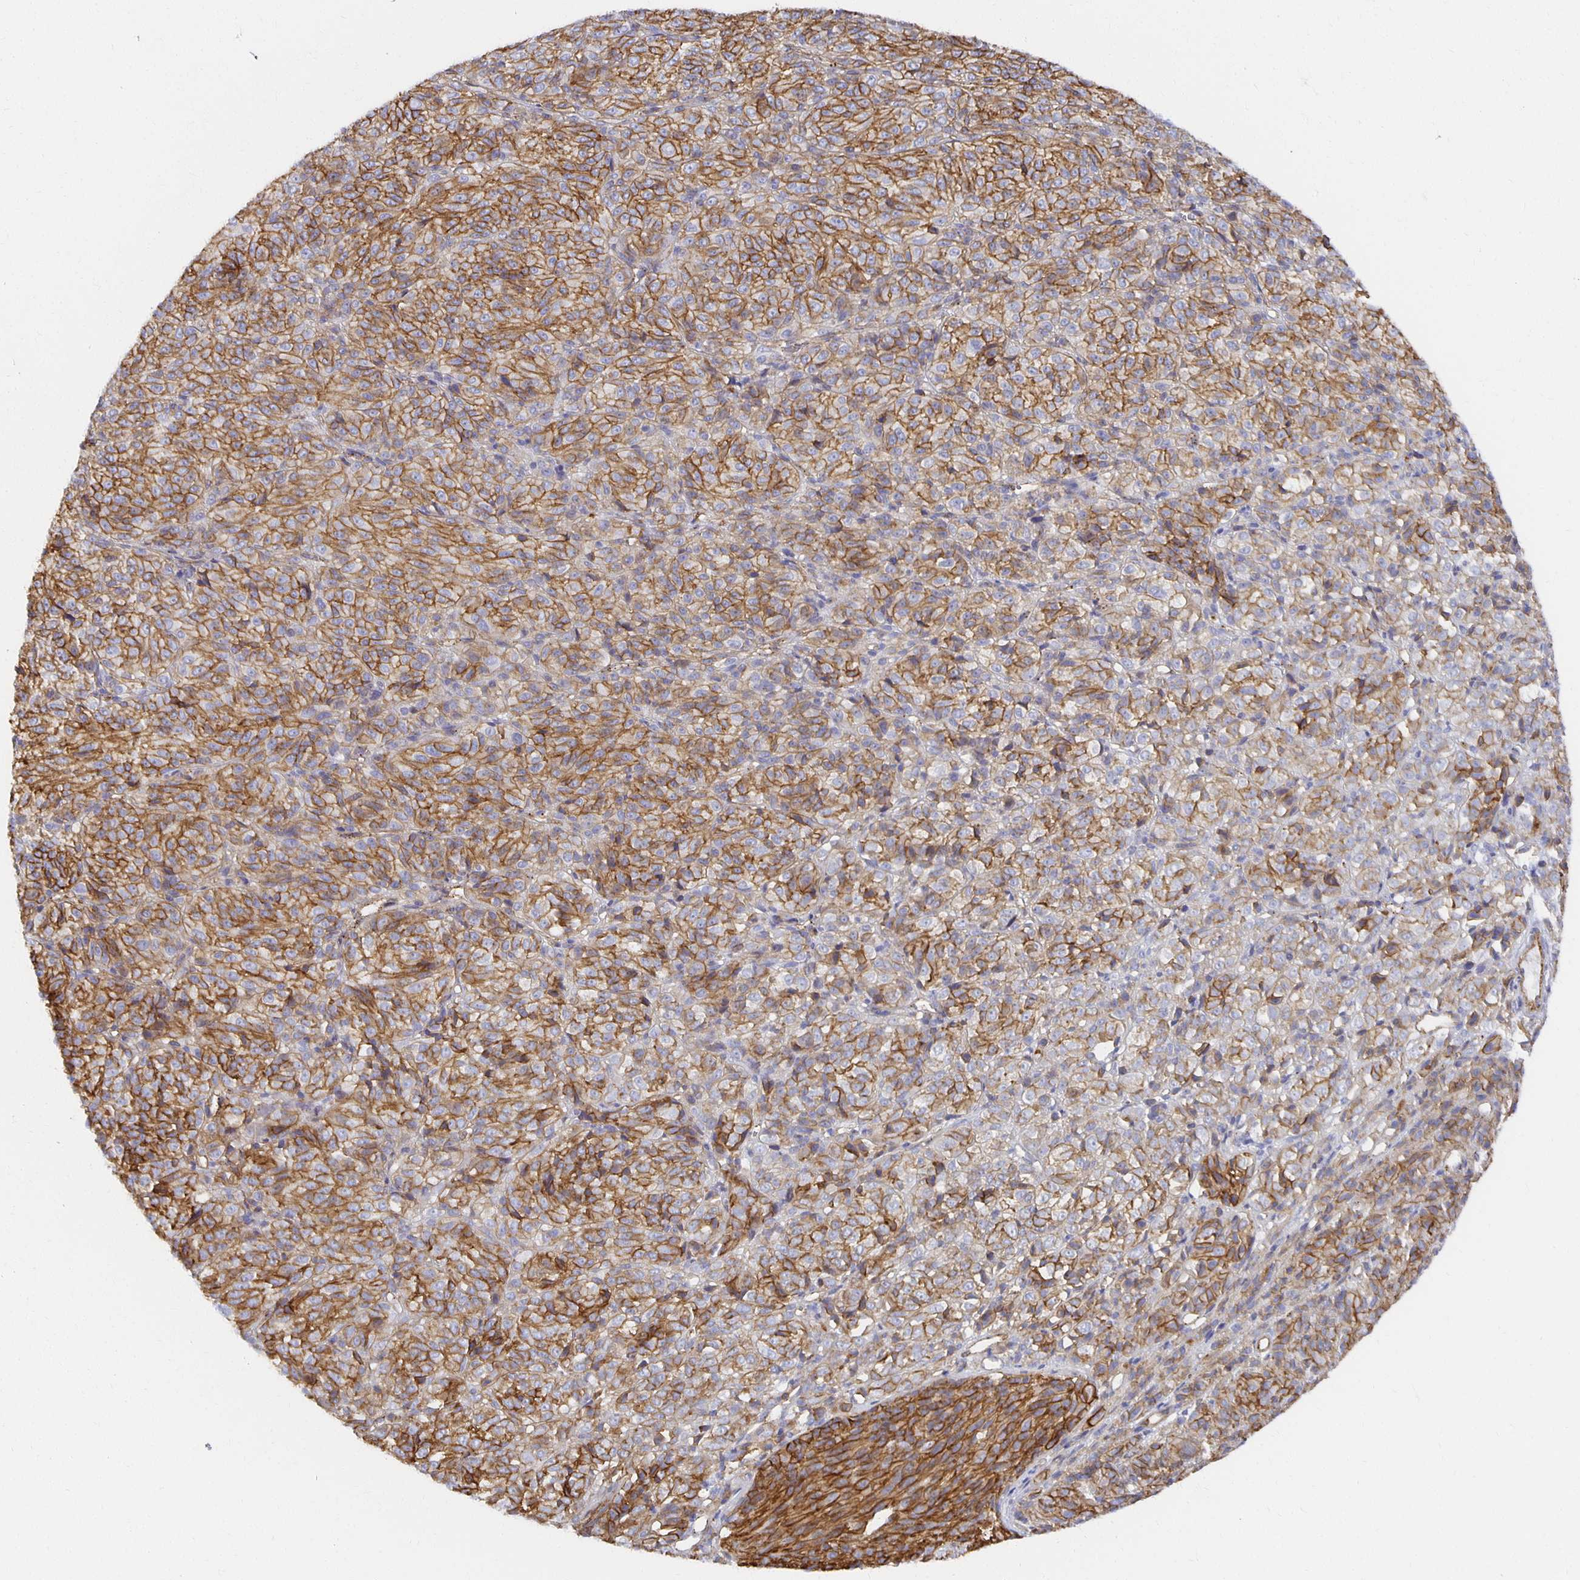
{"staining": {"intensity": "moderate", "quantity": ">75%", "location": "cytoplasmic/membranous"}, "tissue": "melanoma", "cell_type": "Tumor cells", "image_type": "cancer", "snomed": [{"axis": "morphology", "description": "Malignant melanoma, Metastatic site"}, {"axis": "topography", "description": "Brain"}], "caption": "Malignant melanoma (metastatic site) stained with immunohistochemistry reveals moderate cytoplasmic/membranous staining in approximately >75% of tumor cells. Ihc stains the protein of interest in brown and the nuclei are stained blue.", "gene": "TAAR1", "patient": {"sex": "female", "age": 56}}